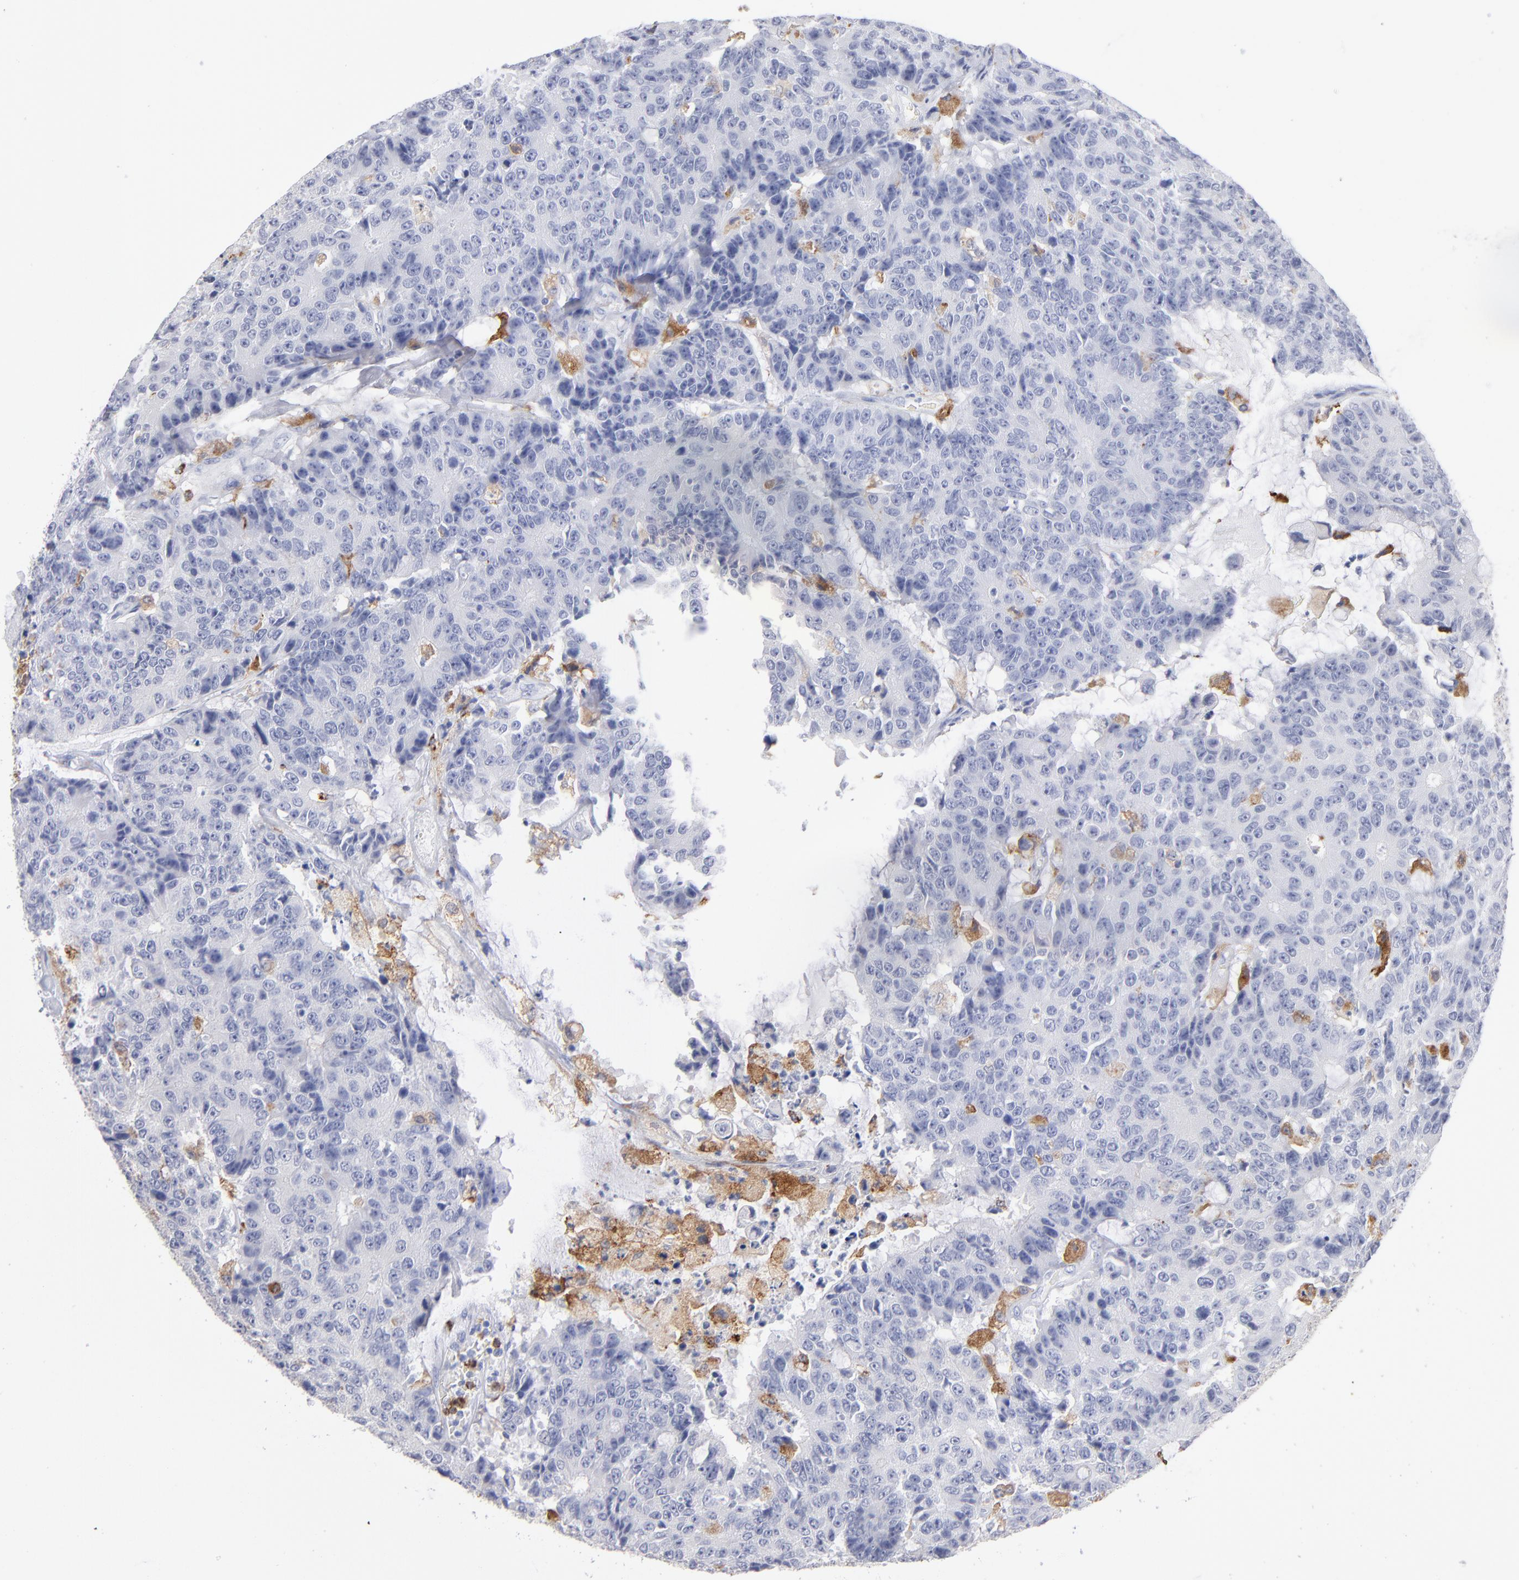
{"staining": {"intensity": "negative", "quantity": "none", "location": "none"}, "tissue": "colorectal cancer", "cell_type": "Tumor cells", "image_type": "cancer", "snomed": [{"axis": "morphology", "description": "Adenocarcinoma, NOS"}, {"axis": "topography", "description": "Colon"}], "caption": "An immunohistochemistry (IHC) photomicrograph of colorectal adenocarcinoma is shown. There is no staining in tumor cells of colorectal adenocarcinoma.", "gene": "CD180", "patient": {"sex": "female", "age": 86}}